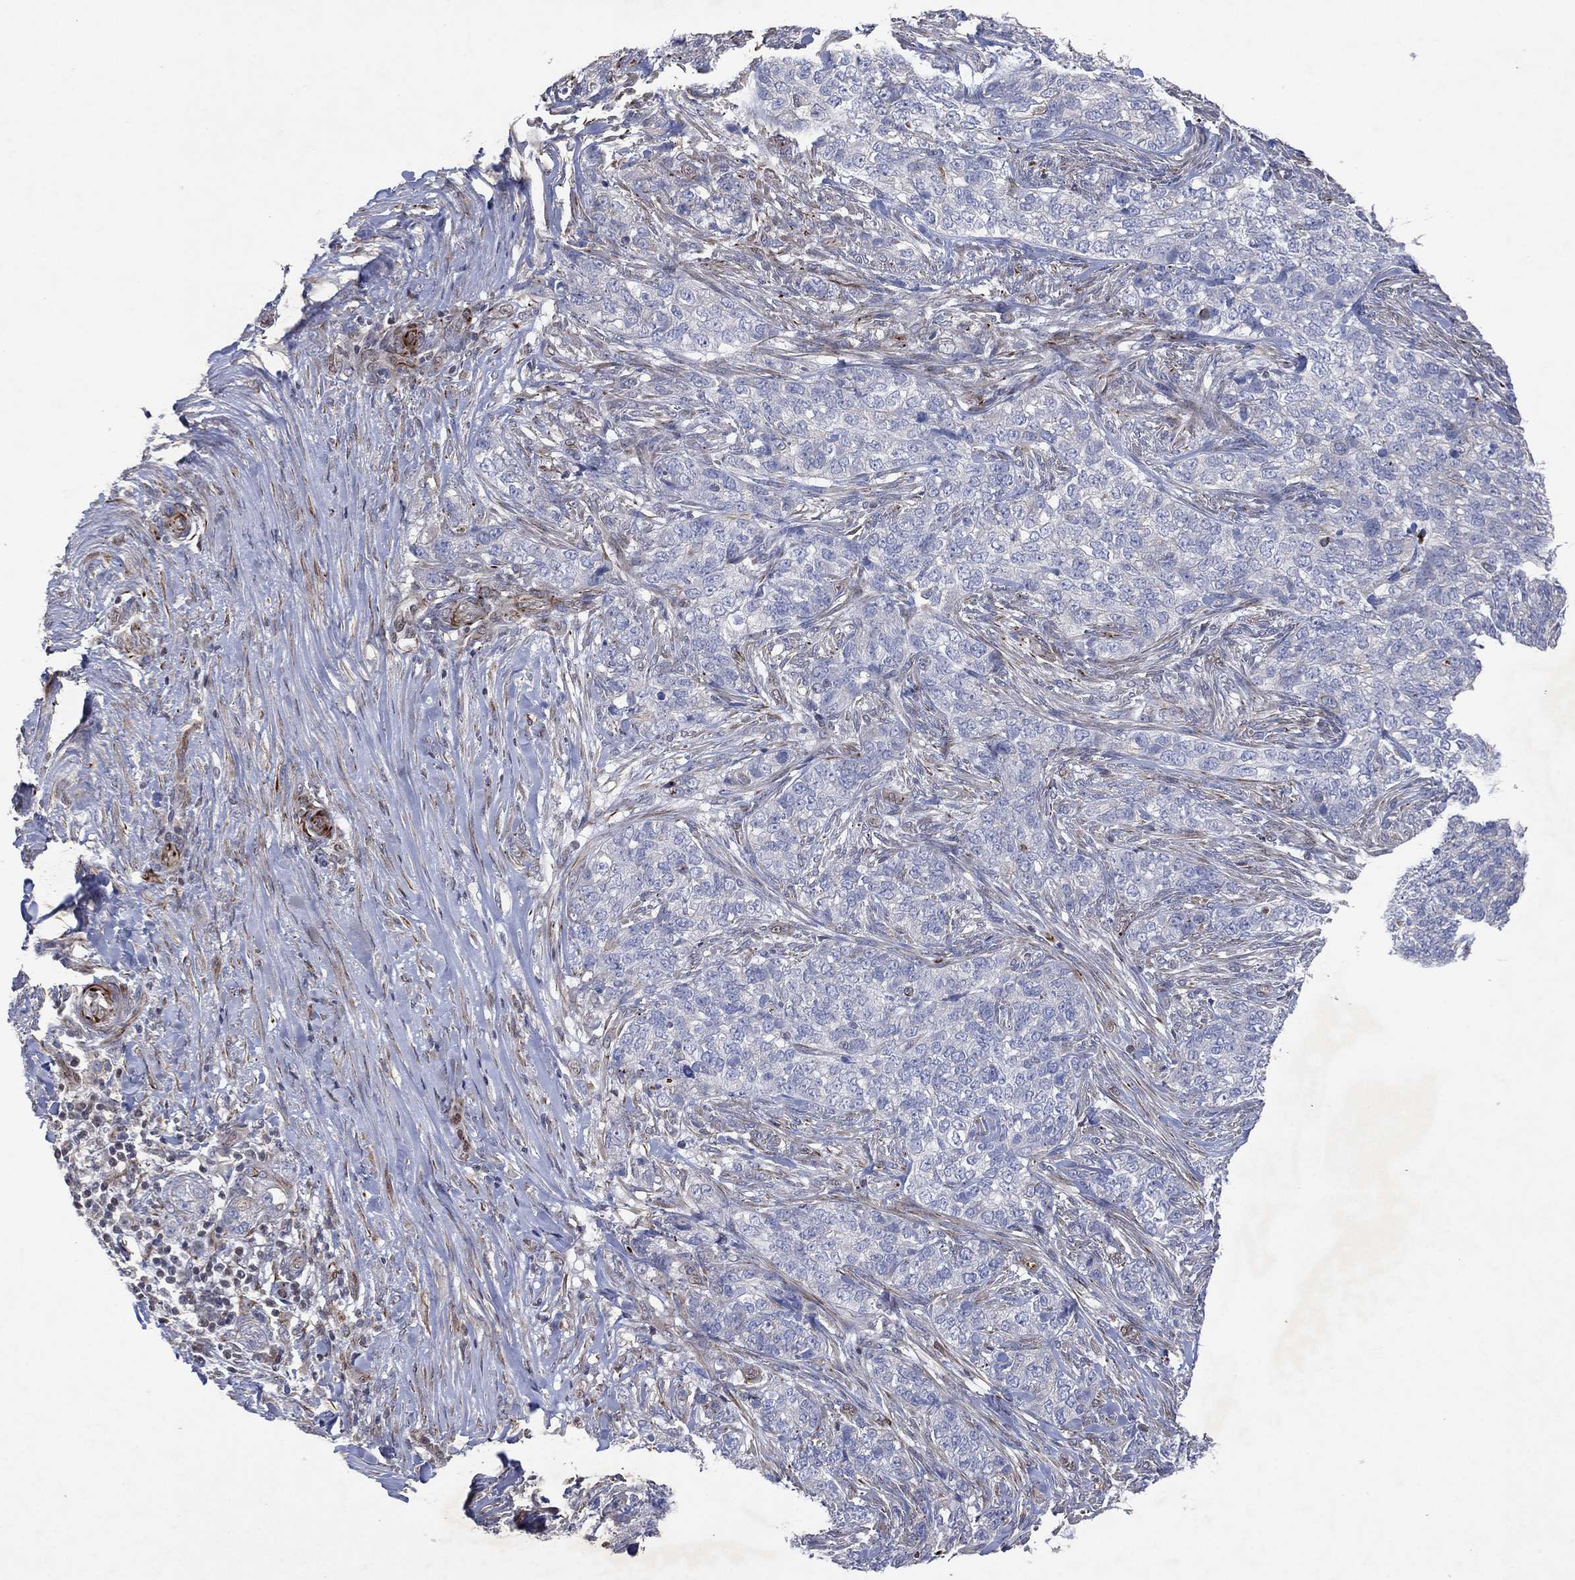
{"staining": {"intensity": "negative", "quantity": "none", "location": "none"}, "tissue": "skin cancer", "cell_type": "Tumor cells", "image_type": "cancer", "snomed": [{"axis": "morphology", "description": "Basal cell carcinoma"}, {"axis": "topography", "description": "Skin"}], "caption": "This is a histopathology image of immunohistochemistry (IHC) staining of basal cell carcinoma (skin), which shows no staining in tumor cells.", "gene": "FLI1", "patient": {"sex": "female", "age": 69}}